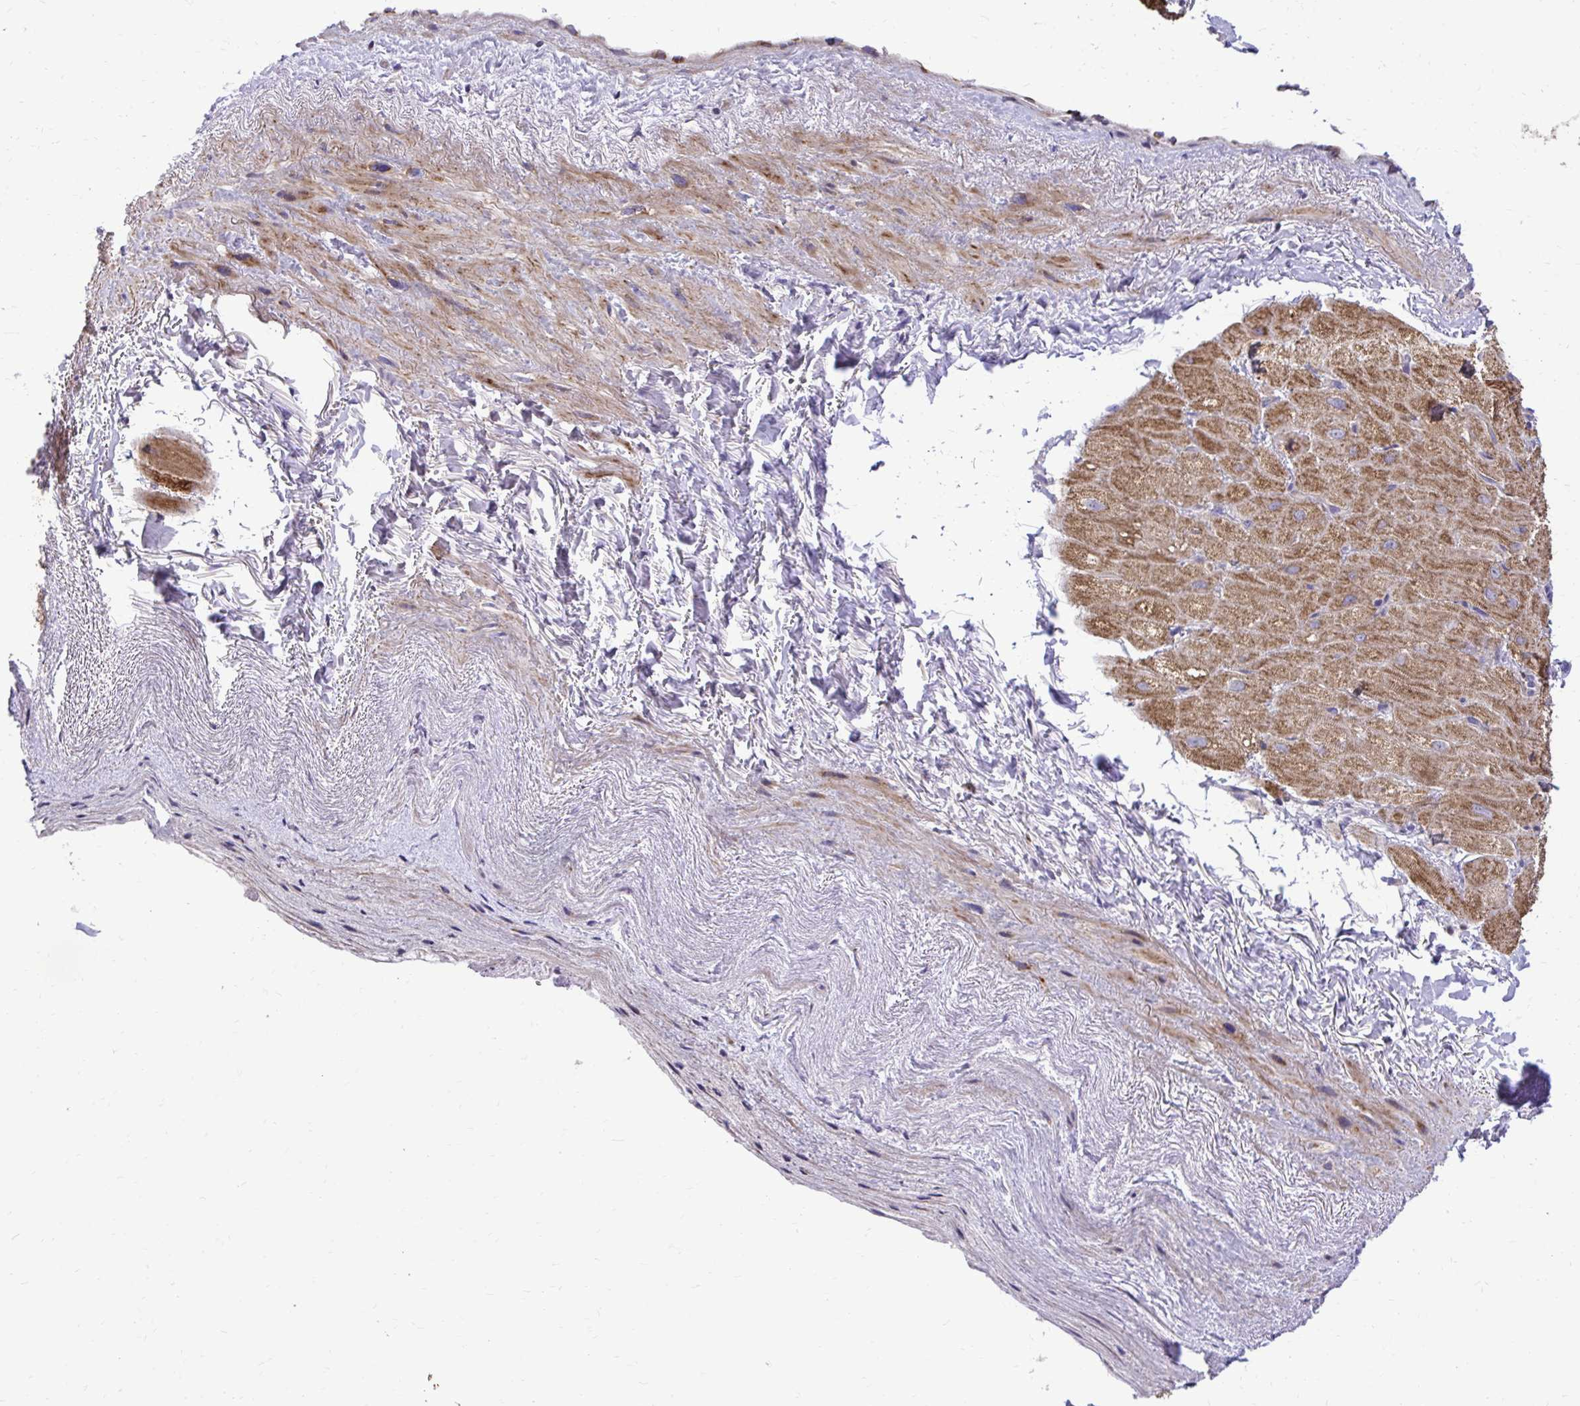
{"staining": {"intensity": "moderate", "quantity": ">75%", "location": "cytoplasmic/membranous"}, "tissue": "heart muscle", "cell_type": "Cardiomyocytes", "image_type": "normal", "snomed": [{"axis": "morphology", "description": "Normal tissue, NOS"}, {"axis": "topography", "description": "Heart"}], "caption": "The immunohistochemical stain labels moderate cytoplasmic/membranous positivity in cardiomyocytes of benign heart muscle. The protein is shown in brown color, while the nuclei are stained blue.", "gene": "ABCC3", "patient": {"sex": "male", "age": 62}}